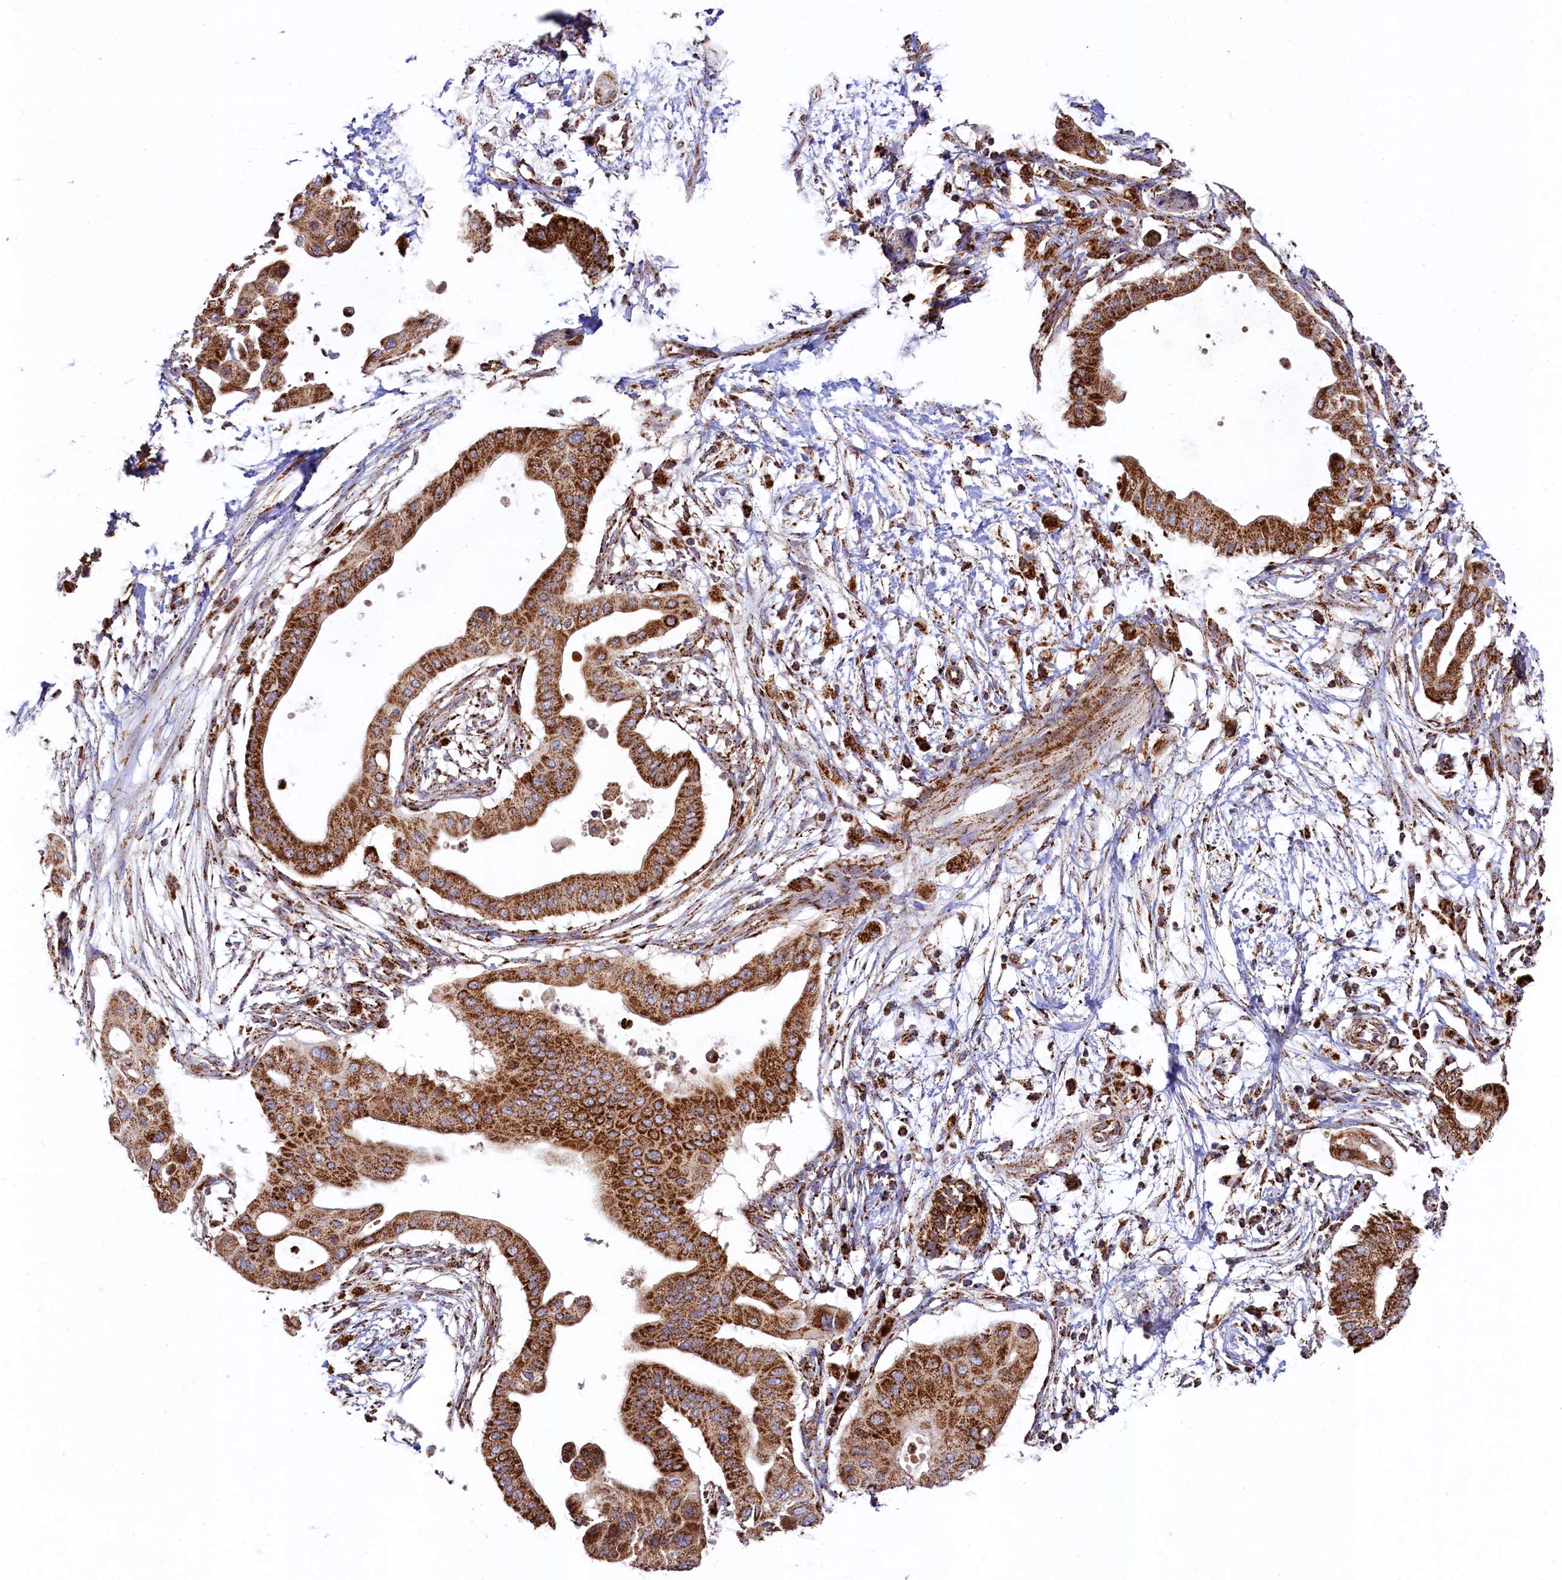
{"staining": {"intensity": "strong", "quantity": ">75%", "location": "cytoplasmic/membranous"}, "tissue": "pancreatic cancer", "cell_type": "Tumor cells", "image_type": "cancer", "snomed": [{"axis": "morphology", "description": "Adenocarcinoma, NOS"}, {"axis": "topography", "description": "Pancreas"}], "caption": "Tumor cells show strong cytoplasmic/membranous positivity in about >75% of cells in pancreatic cancer.", "gene": "CLYBL", "patient": {"sex": "male", "age": 68}}